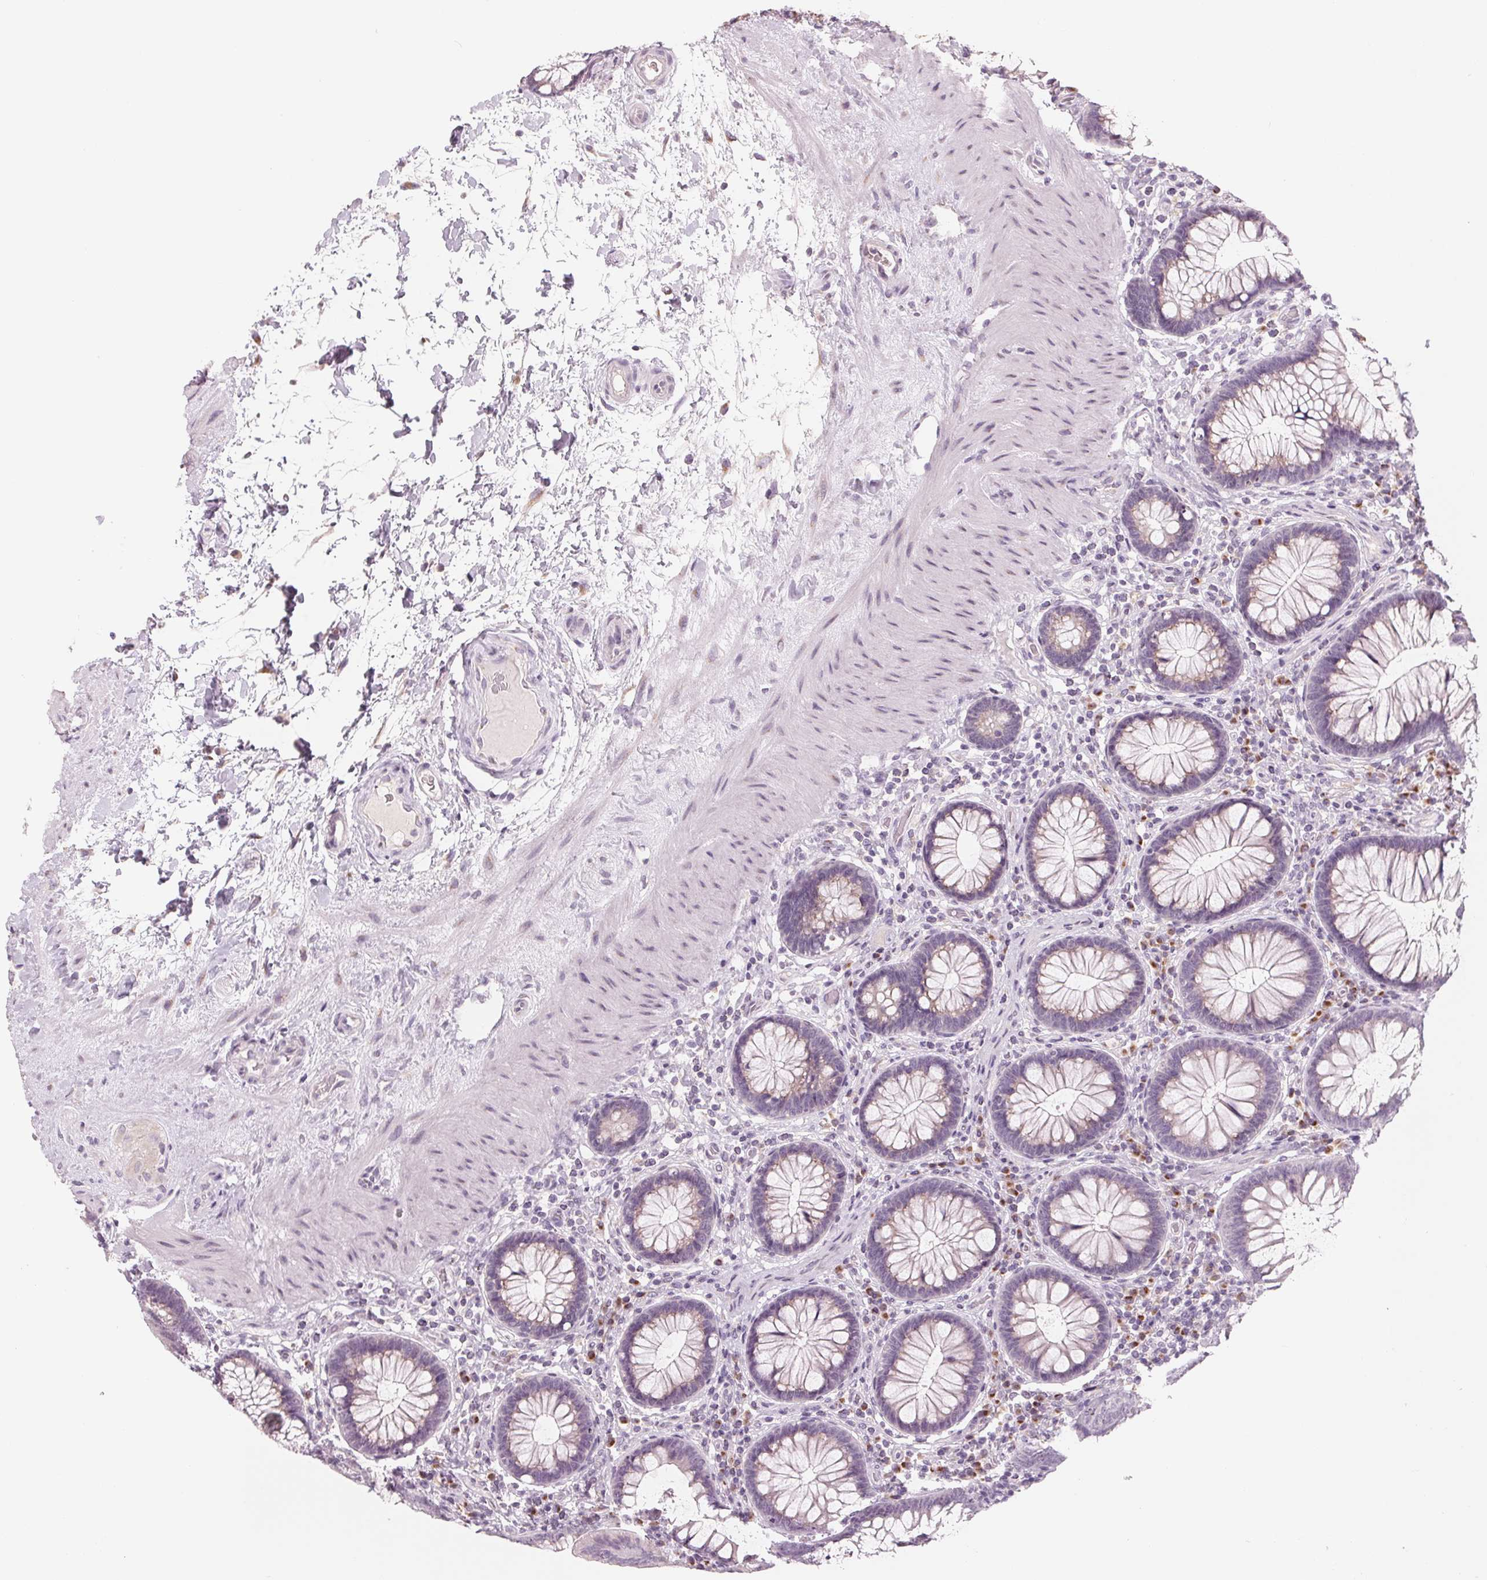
{"staining": {"intensity": "negative", "quantity": "none", "location": "none"}, "tissue": "colon", "cell_type": "Endothelial cells", "image_type": "normal", "snomed": [{"axis": "morphology", "description": "Normal tissue, NOS"}, {"axis": "morphology", "description": "Adenoma, NOS"}, {"axis": "topography", "description": "Soft tissue"}, {"axis": "topography", "description": "Colon"}], "caption": "This is an immunohistochemistry (IHC) micrograph of unremarkable colon. There is no staining in endothelial cells.", "gene": "IL9R", "patient": {"sex": "male", "age": 47}}